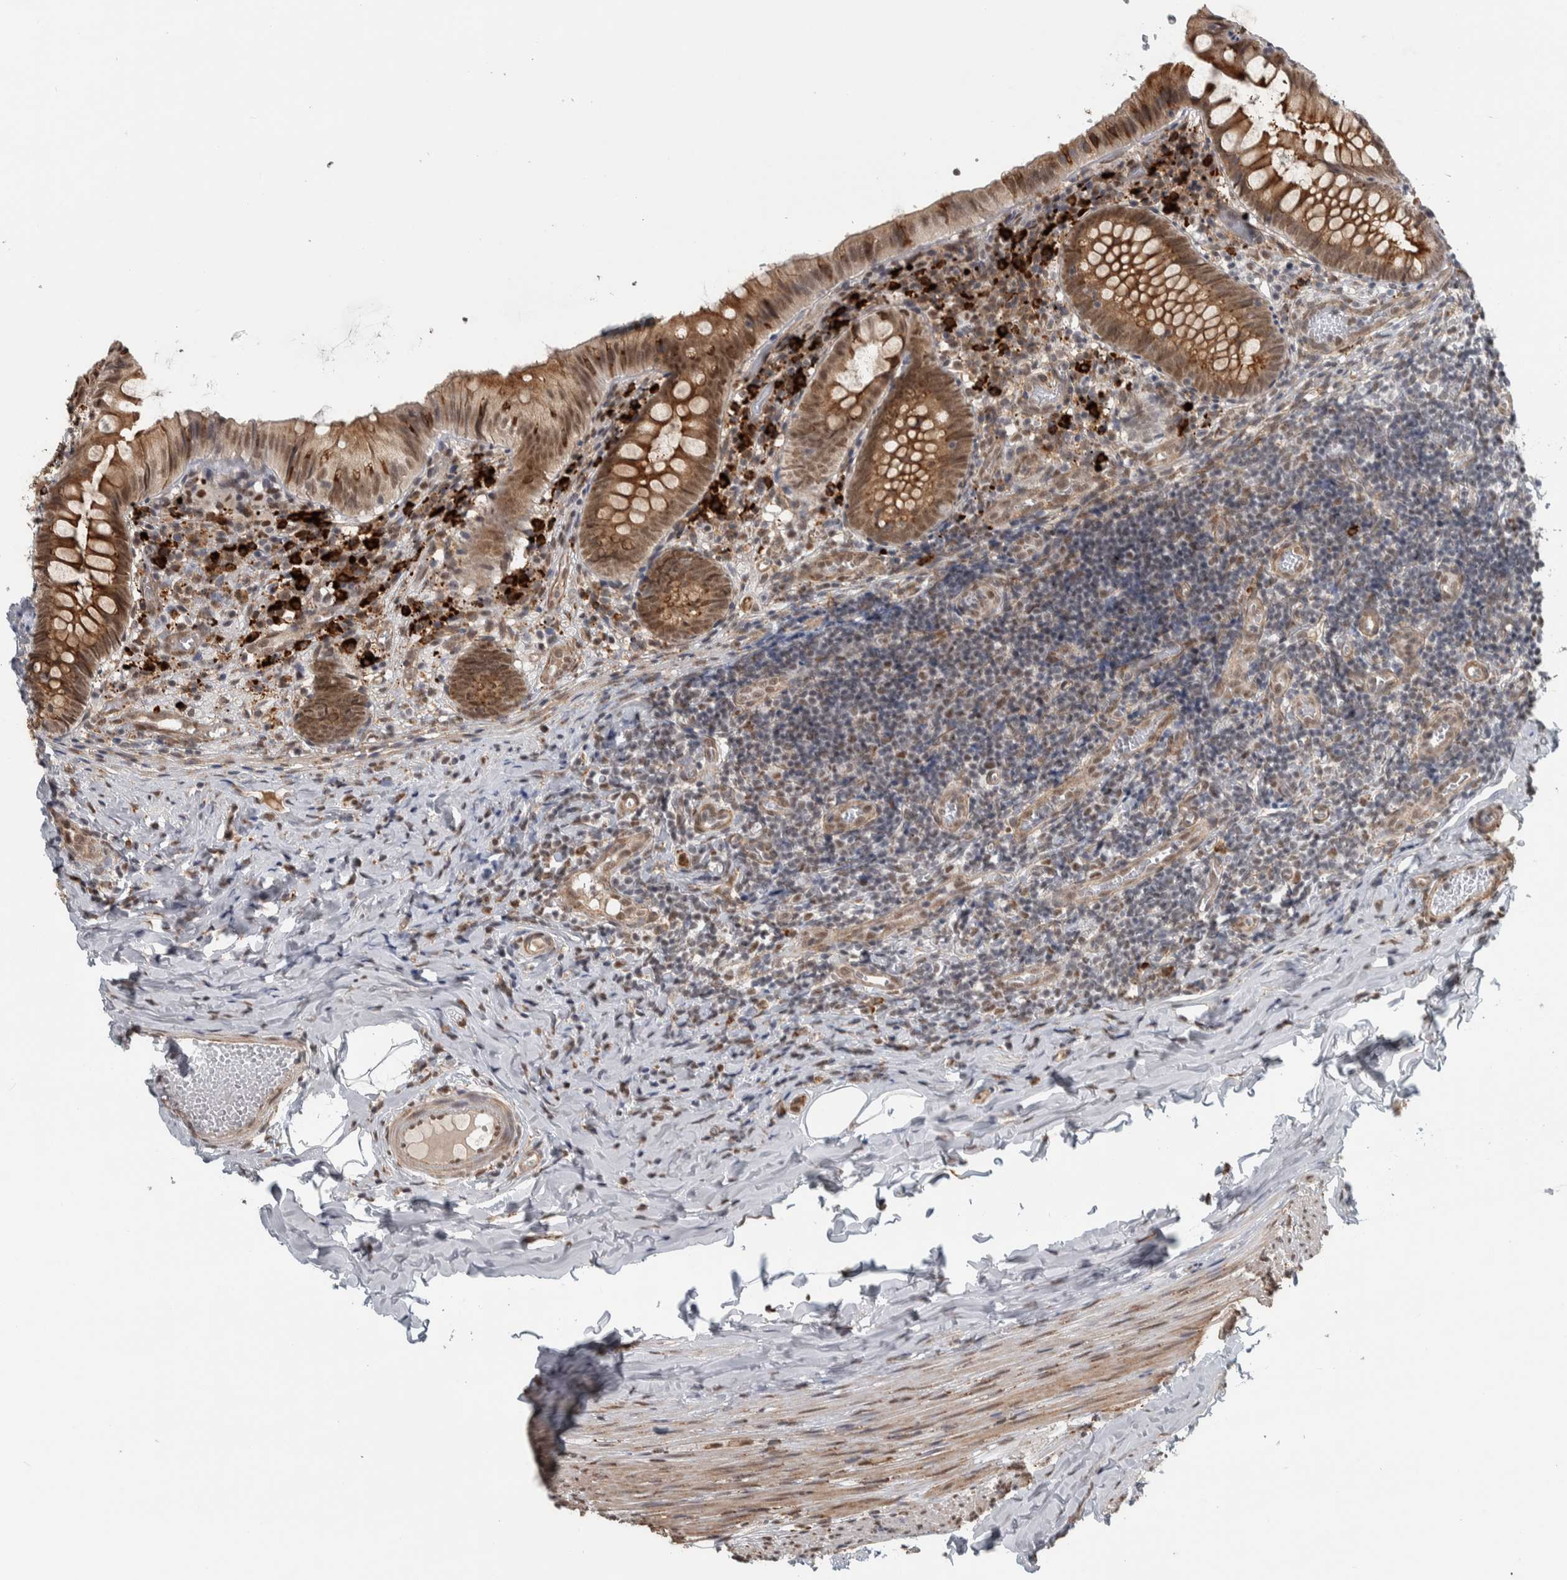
{"staining": {"intensity": "strong", "quantity": "25%-75%", "location": "cytoplasmic/membranous,nuclear"}, "tissue": "appendix", "cell_type": "Glandular cells", "image_type": "normal", "snomed": [{"axis": "morphology", "description": "Normal tissue, NOS"}, {"axis": "topography", "description": "Appendix"}], "caption": "An immunohistochemistry micrograph of benign tissue is shown. Protein staining in brown highlights strong cytoplasmic/membranous,nuclear positivity in appendix within glandular cells.", "gene": "DDX42", "patient": {"sex": "male", "age": 8}}